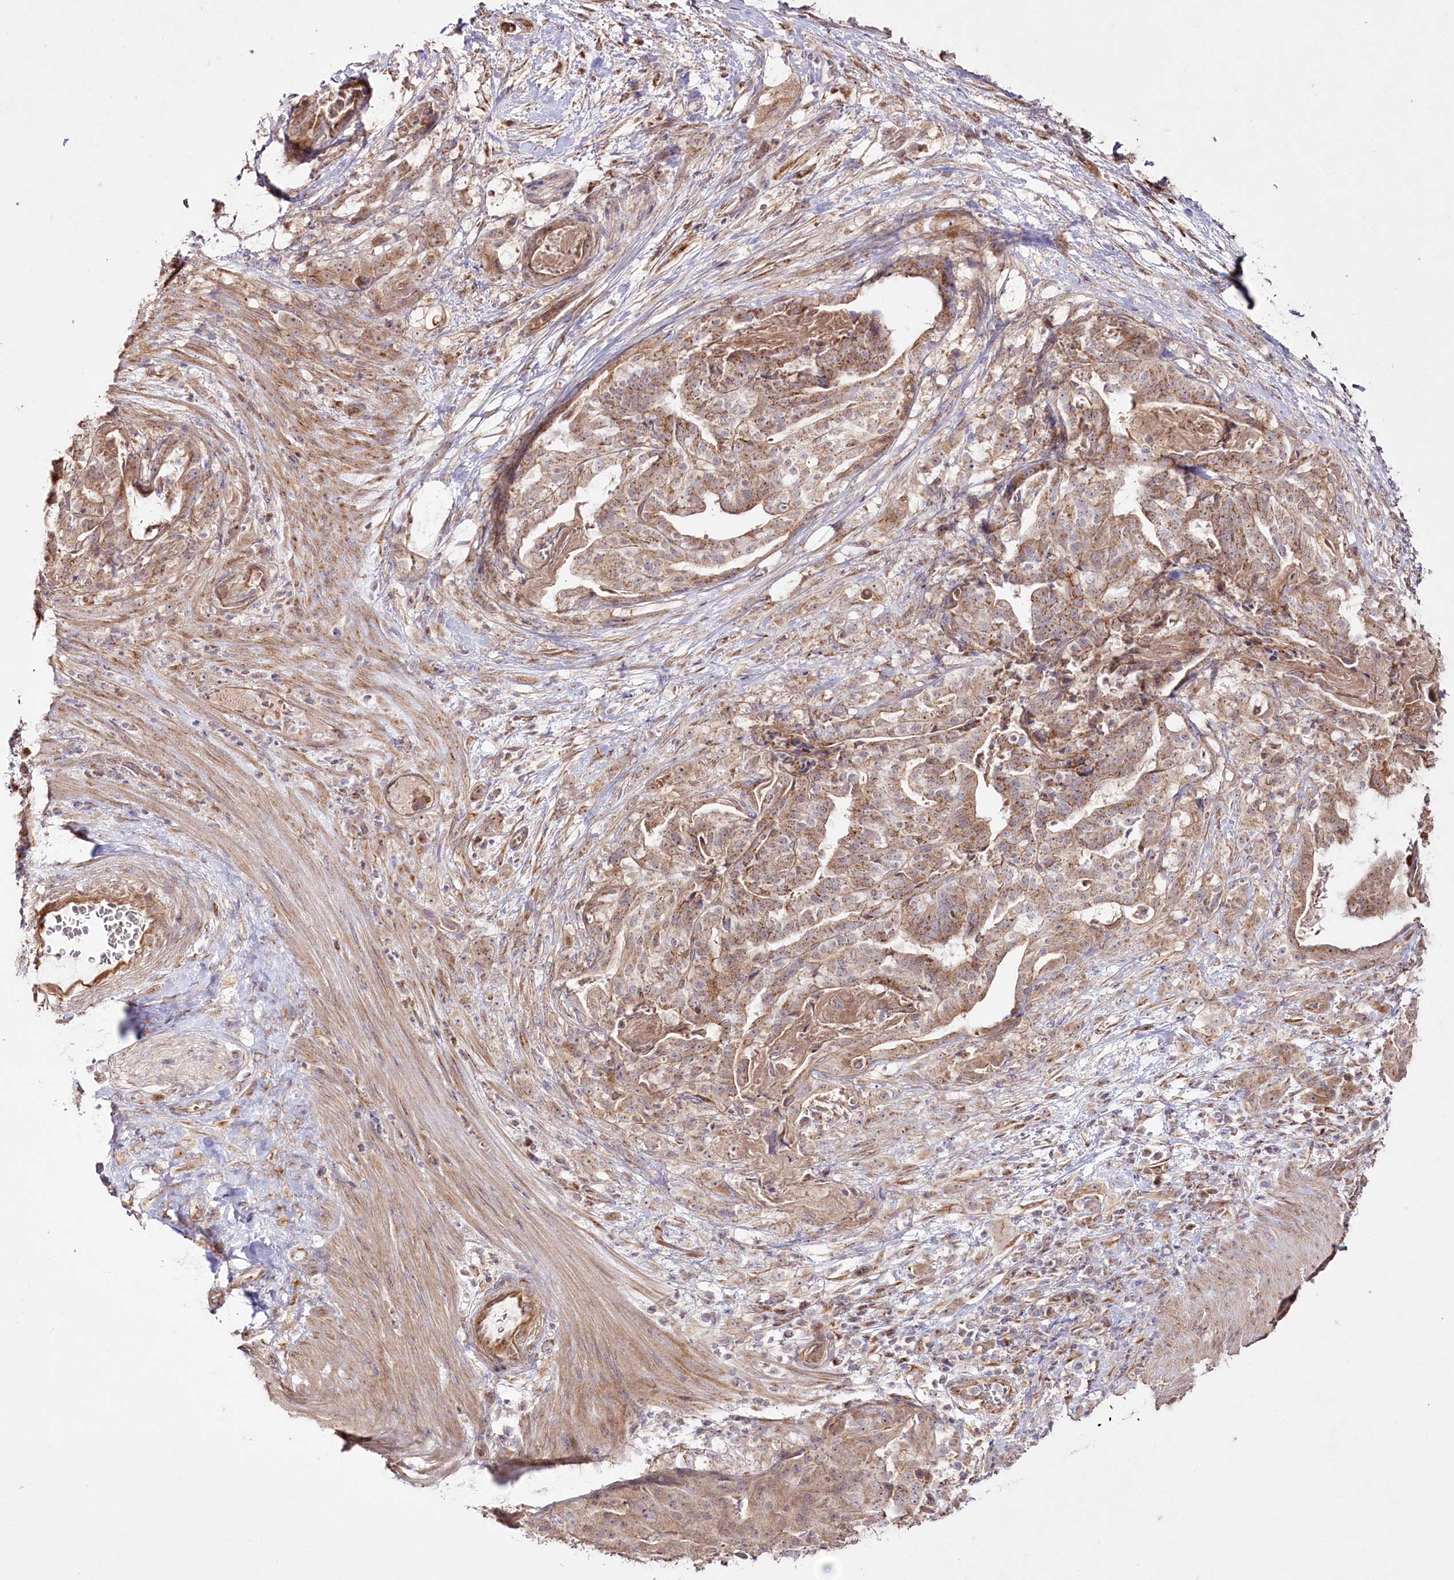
{"staining": {"intensity": "moderate", "quantity": ">75%", "location": "cytoplasmic/membranous"}, "tissue": "stomach cancer", "cell_type": "Tumor cells", "image_type": "cancer", "snomed": [{"axis": "morphology", "description": "Adenocarcinoma, NOS"}, {"axis": "topography", "description": "Stomach"}], "caption": "The histopathology image exhibits a brown stain indicating the presence of a protein in the cytoplasmic/membranous of tumor cells in stomach adenocarcinoma.", "gene": "REXO2", "patient": {"sex": "male", "age": 48}}